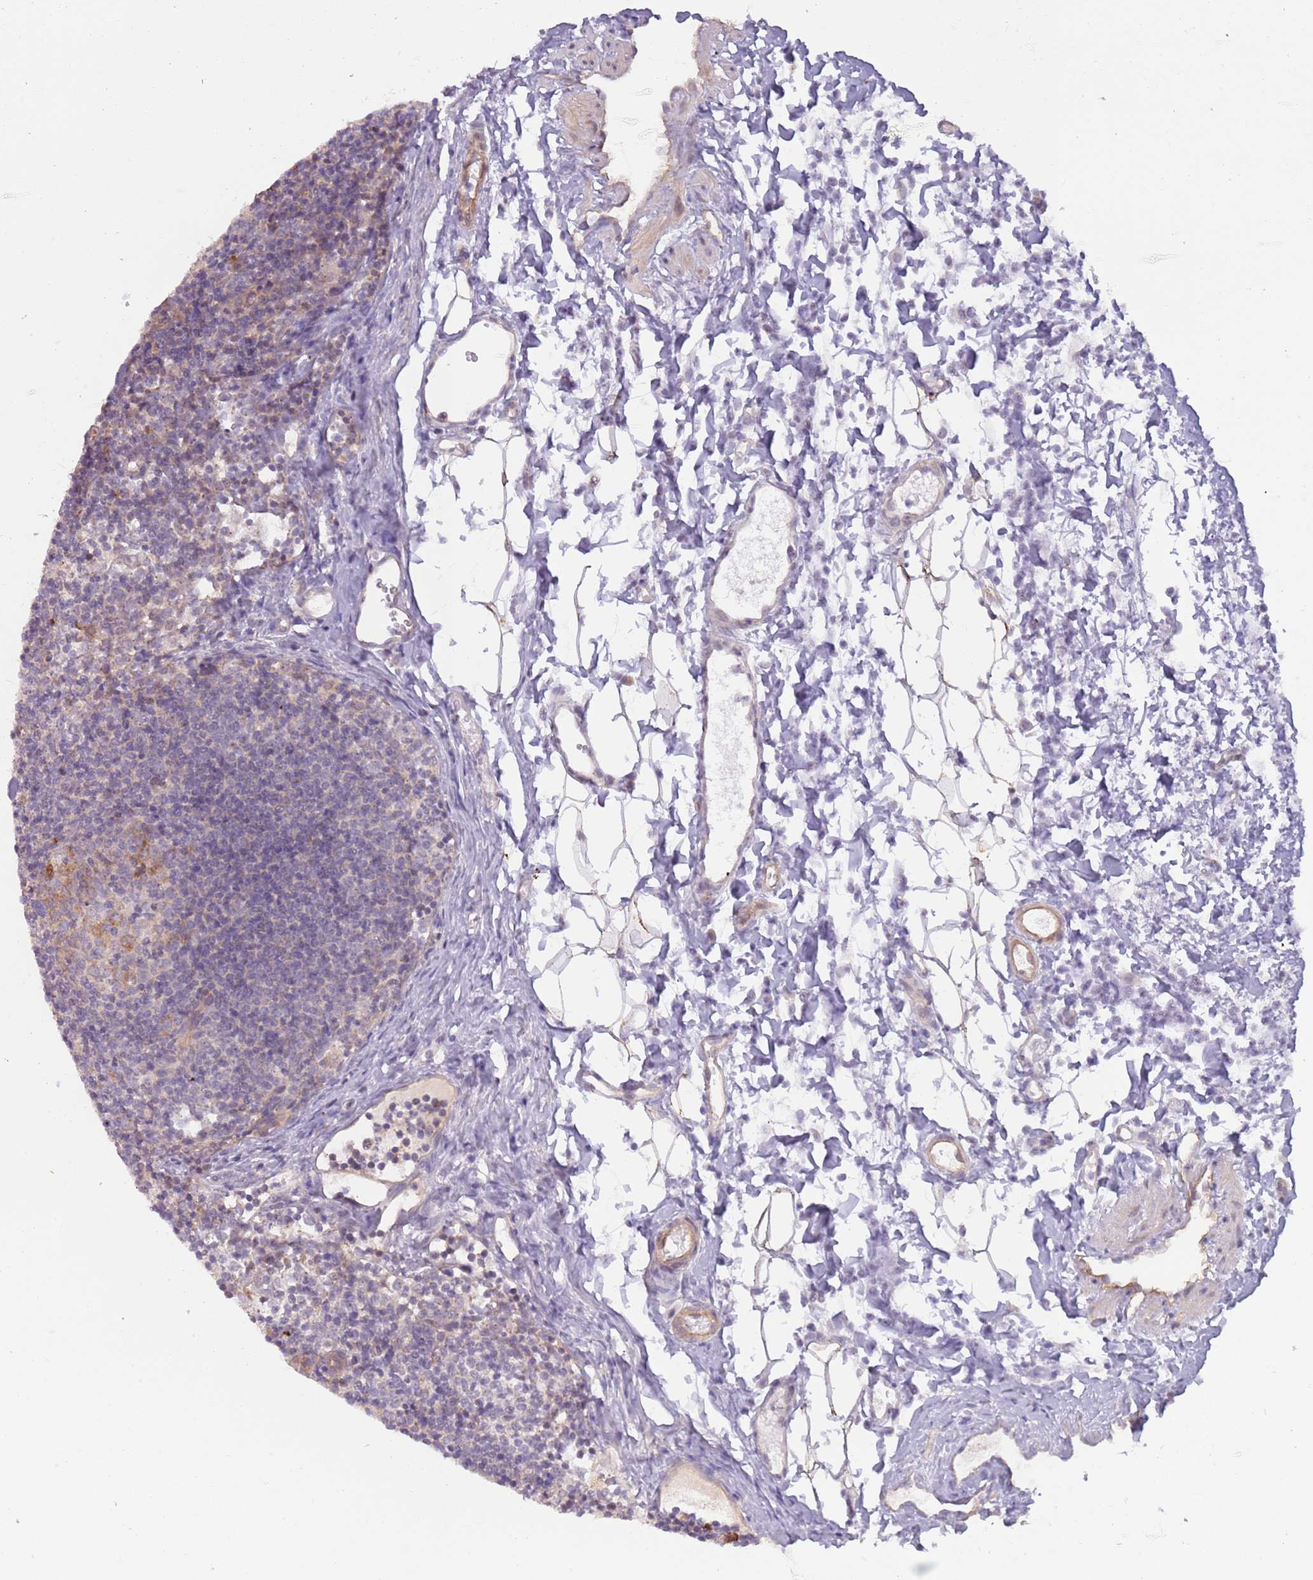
{"staining": {"intensity": "weak", "quantity": "<25%", "location": "cytoplasmic/membranous"}, "tissue": "lymph node", "cell_type": "Germinal center cells", "image_type": "normal", "snomed": [{"axis": "morphology", "description": "Normal tissue, NOS"}, {"axis": "topography", "description": "Lymph node"}], "caption": "Lymph node was stained to show a protein in brown. There is no significant positivity in germinal center cells. The staining is performed using DAB (3,3'-diaminobenzidine) brown chromogen with nuclei counter-stained in using hematoxylin.", "gene": "LDHD", "patient": {"sex": "female", "age": 37}}